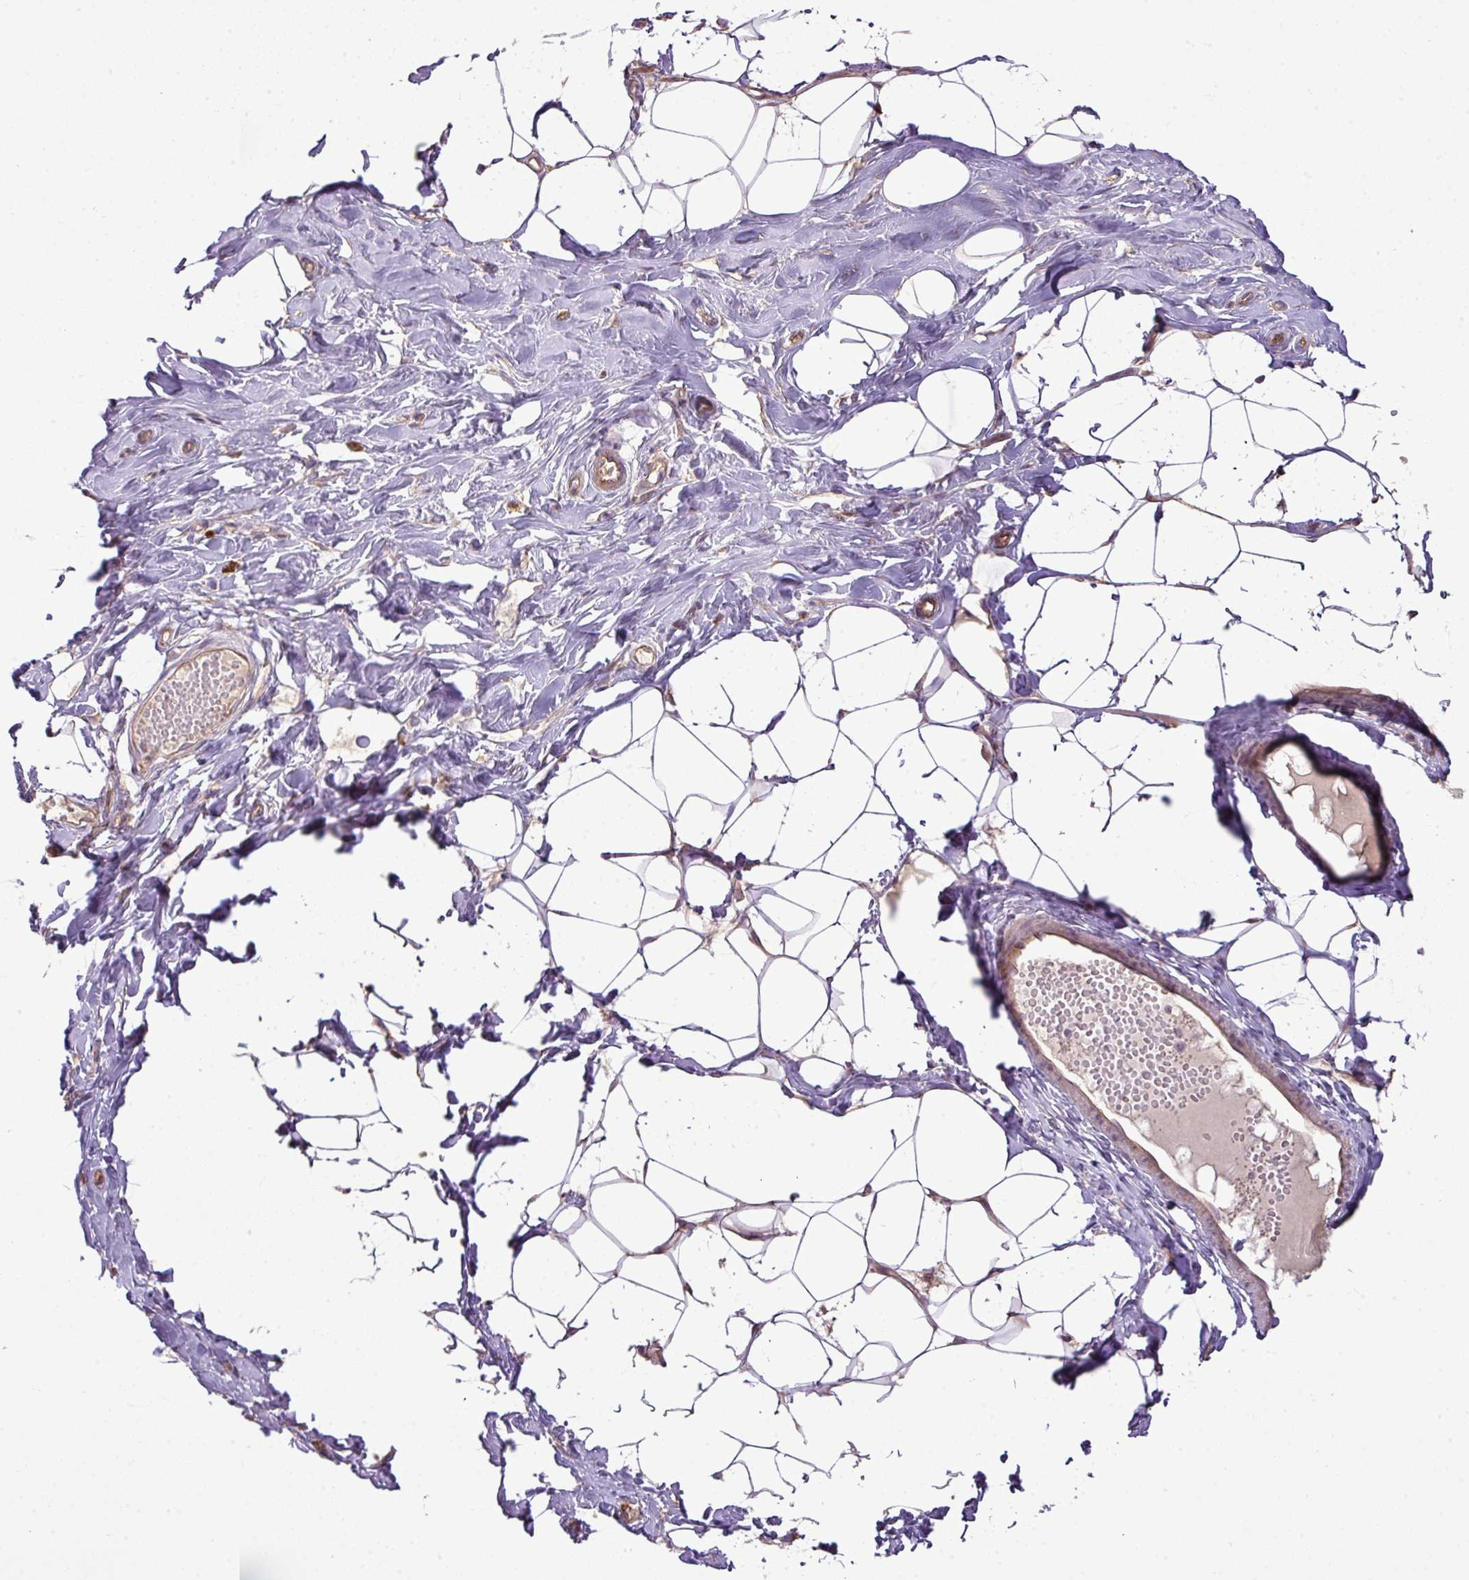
{"staining": {"intensity": "weak", "quantity": "<25%", "location": "cytoplasmic/membranous"}, "tissue": "breast", "cell_type": "Adipocytes", "image_type": "normal", "snomed": [{"axis": "morphology", "description": "Normal tissue, NOS"}, {"axis": "topography", "description": "Breast"}], "caption": "An IHC photomicrograph of unremarkable breast is shown. There is no staining in adipocytes of breast. (Brightfield microscopy of DAB (3,3'-diaminobenzidine) immunohistochemistry at high magnification).", "gene": "COX18", "patient": {"sex": "female", "age": 27}}